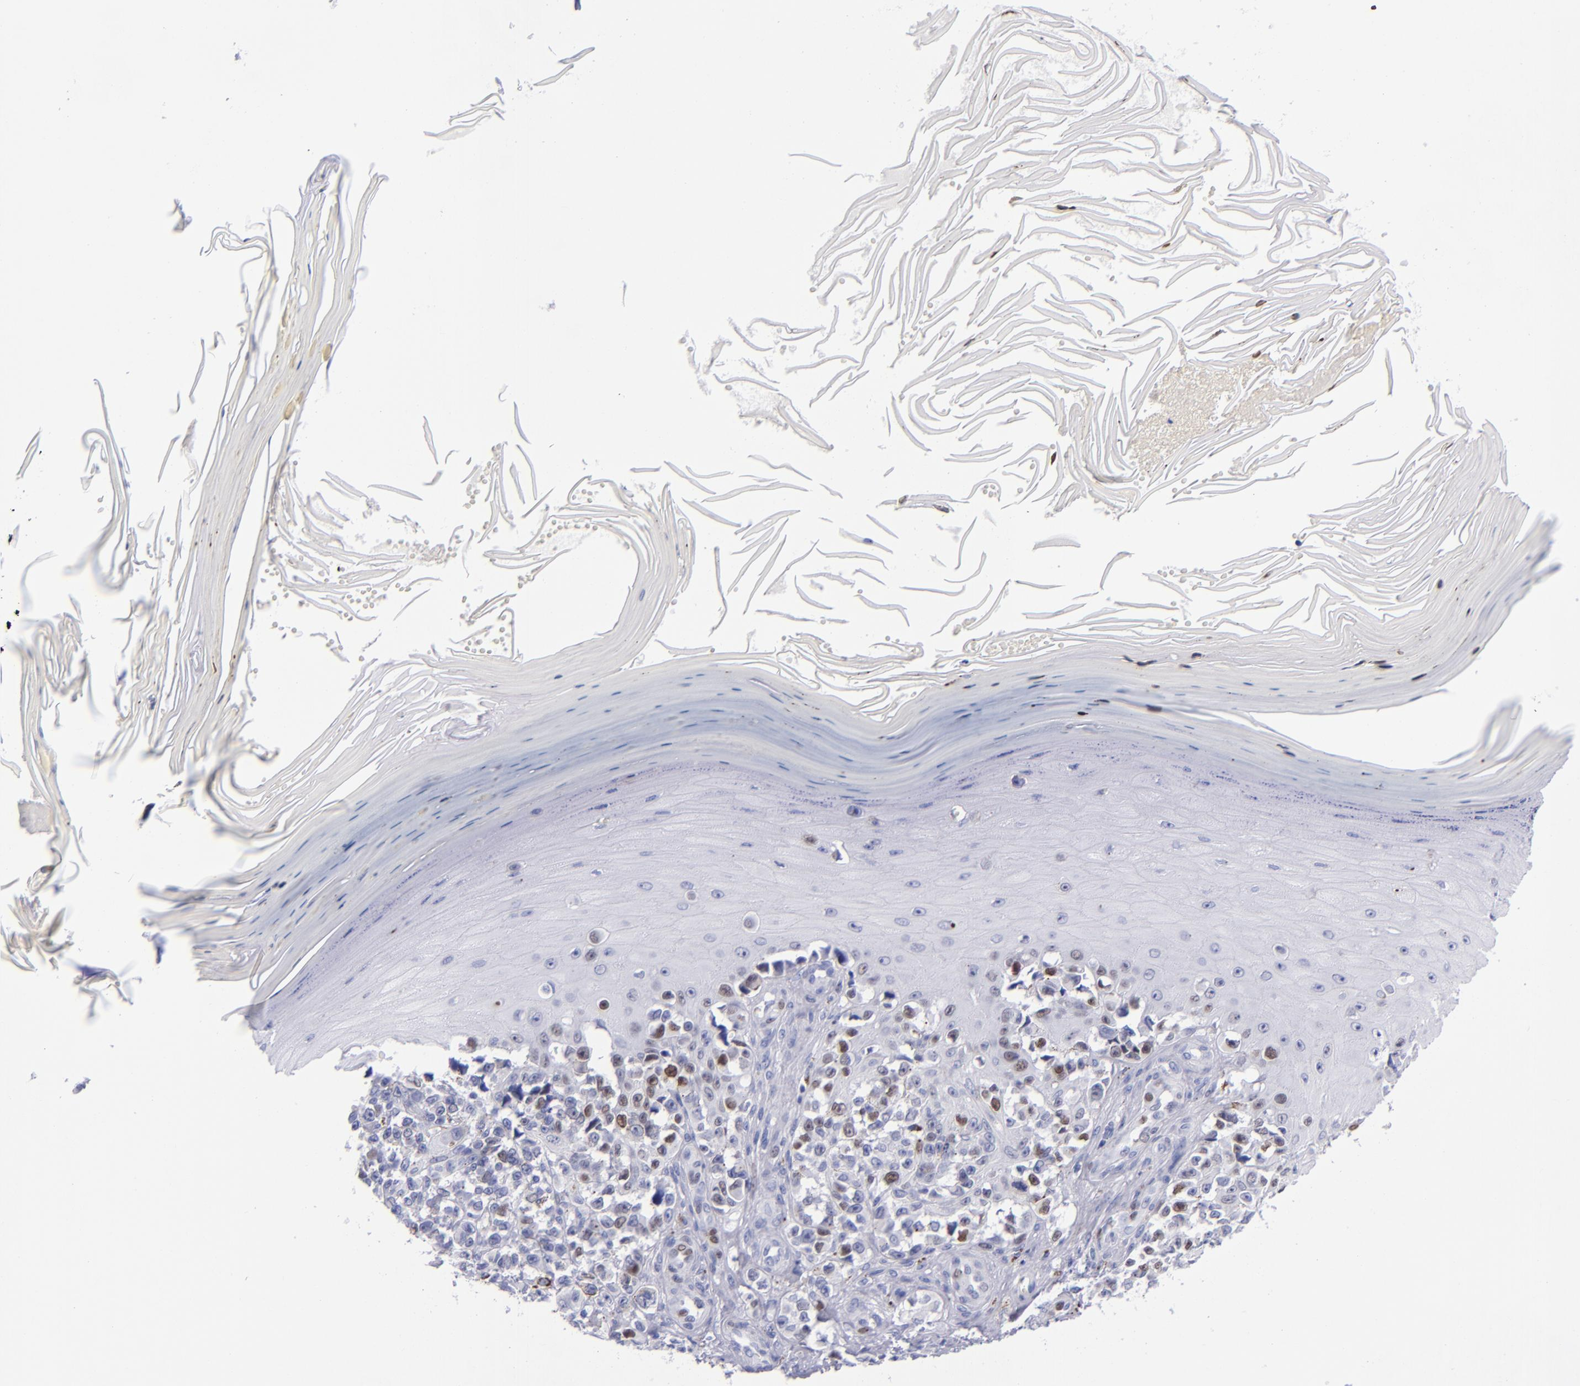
{"staining": {"intensity": "strong", "quantity": "<25%", "location": "nuclear"}, "tissue": "melanoma", "cell_type": "Tumor cells", "image_type": "cancer", "snomed": [{"axis": "morphology", "description": "Malignant melanoma, NOS"}, {"axis": "topography", "description": "Skin"}], "caption": "High-power microscopy captured an IHC micrograph of melanoma, revealing strong nuclear positivity in about <25% of tumor cells.", "gene": "MCM7", "patient": {"sex": "female", "age": 73}}